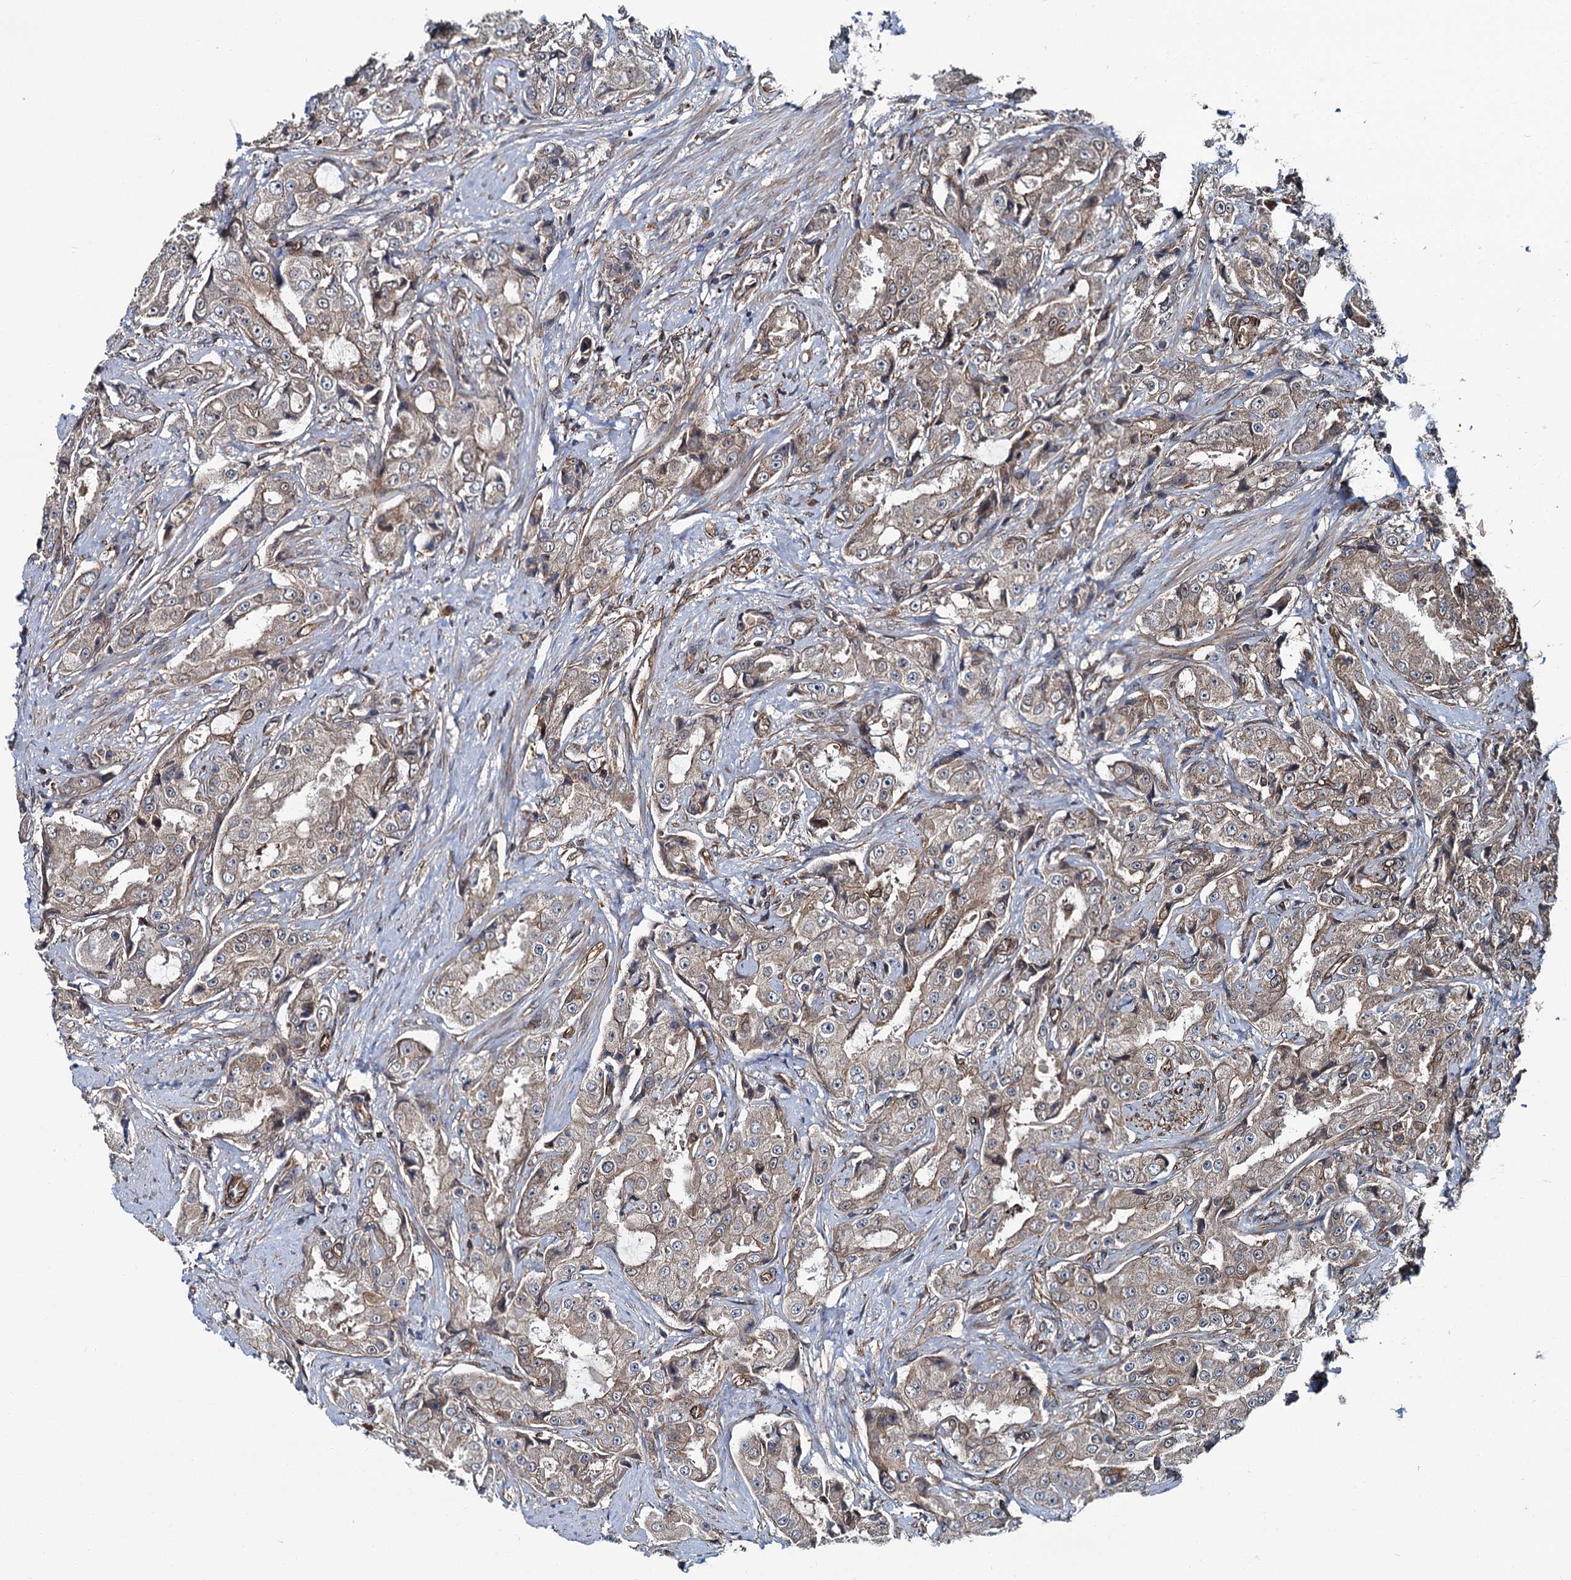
{"staining": {"intensity": "weak", "quantity": "25%-75%", "location": "cytoplasmic/membranous"}, "tissue": "prostate cancer", "cell_type": "Tumor cells", "image_type": "cancer", "snomed": [{"axis": "morphology", "description": "Adenocarcinoma, High grade"}, {"axis": "topography", "description": "Prostate"}], "caption": "There is low levels of weak cytoplasmic/membranous expression in tumor cells of prostate cancer (adenocarcinoma (high-grade)), as demonstrated by immunohistochemical staining (brown color).", "gene": "ZFYVE19", "patient": {"sex": "male", "age": 73}}